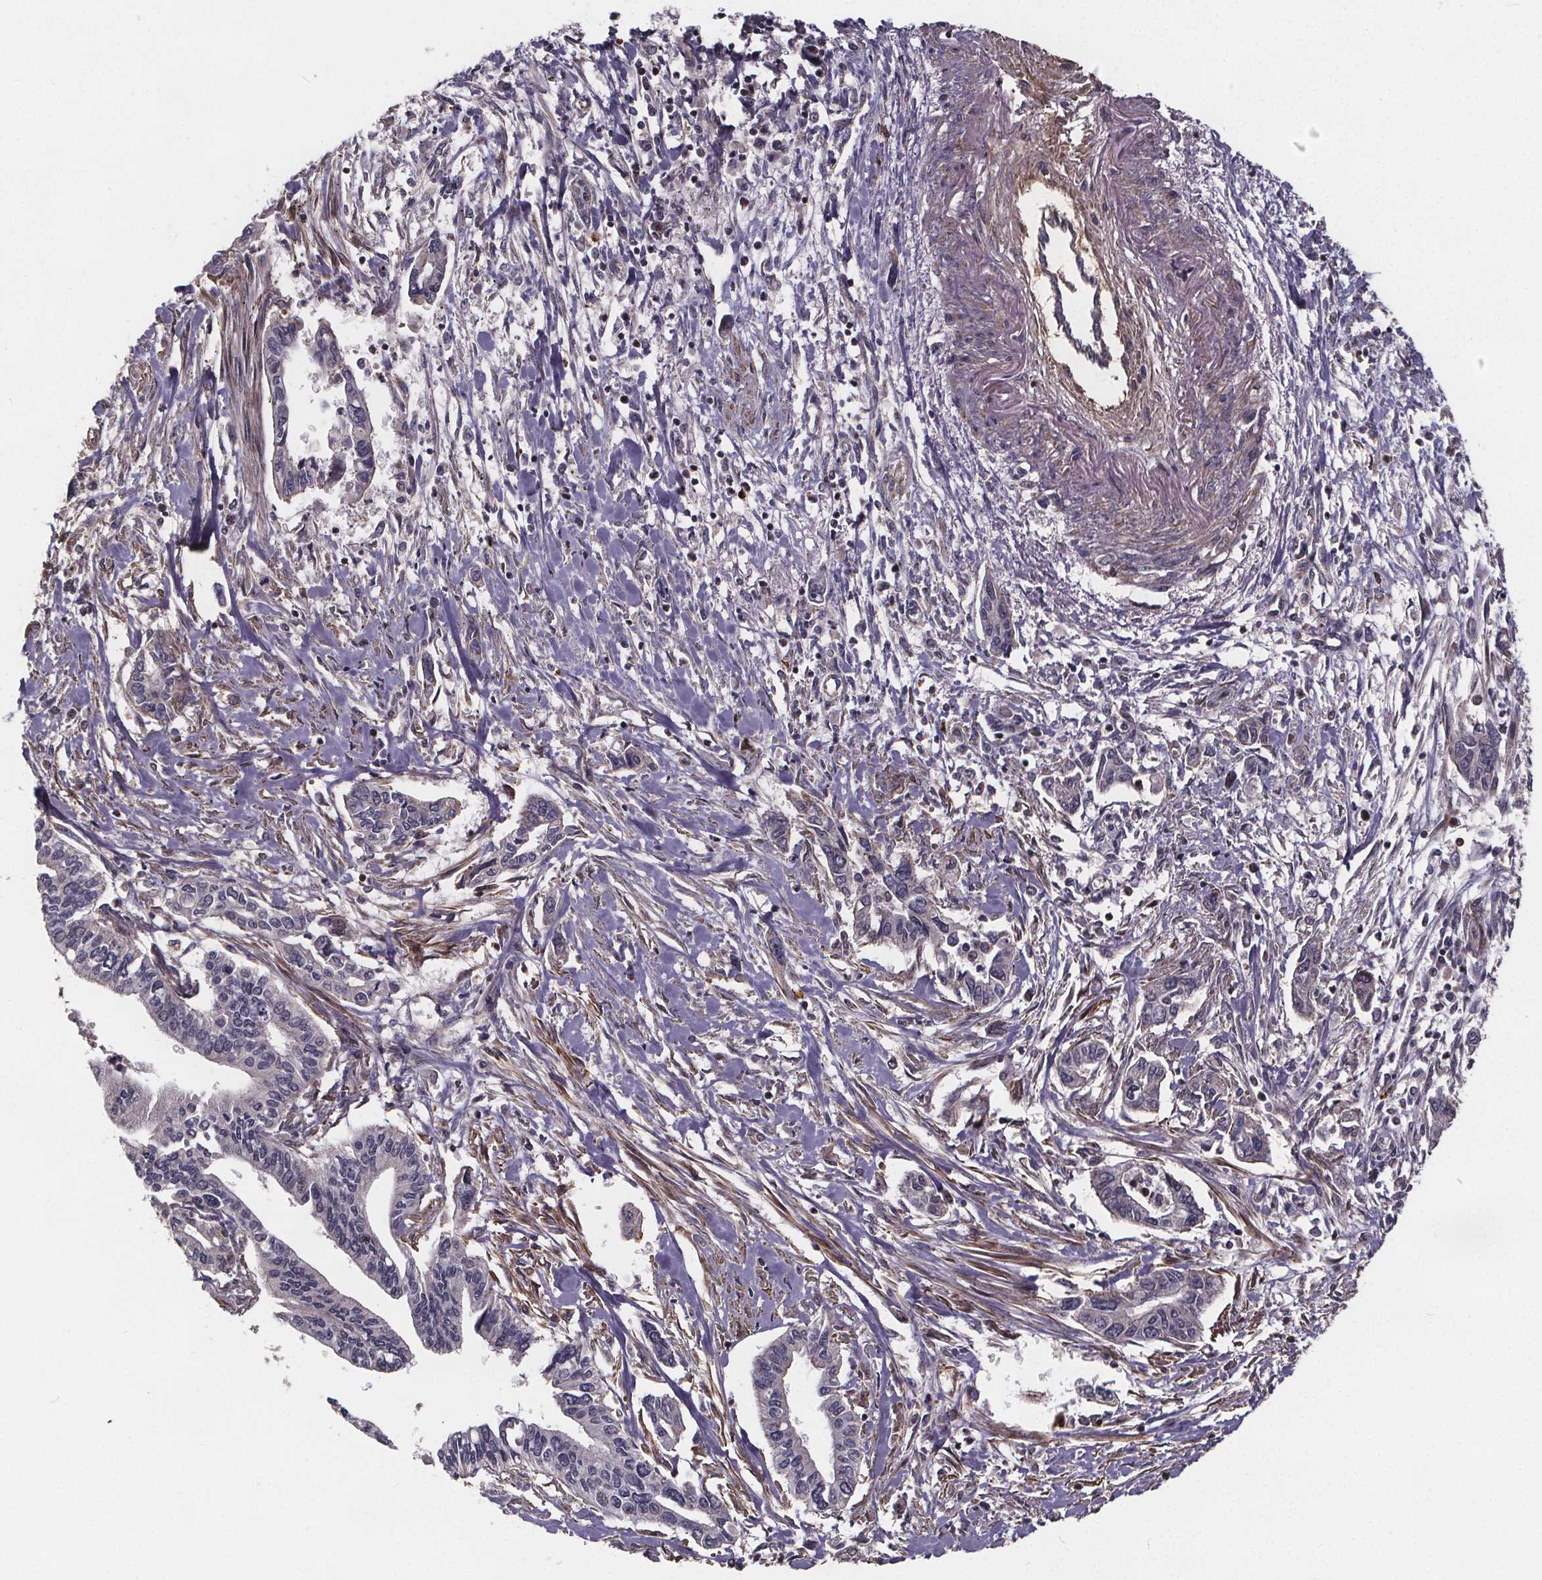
{"staining": {"intensity": "negative", "quantity": "none", "location": "none"}, "tissue": "pancreatic cancer", "cell_type": "Tumor cells", "image_type": "cancer", "snomed": [{"axis": "morphology", "description": "Adenocarcinoma, NOS"}, {"axis": "topography", "description": "Pancreas"}], "caption": "Immunohistochemistry (IHC) photomicrograph of pancreatic adenocarcinoma stained for a protein (brown), which demonstrates no expression in tumor cells.", "gene": "YME1L1", "patient": {"sex": "male", "age": 60}}